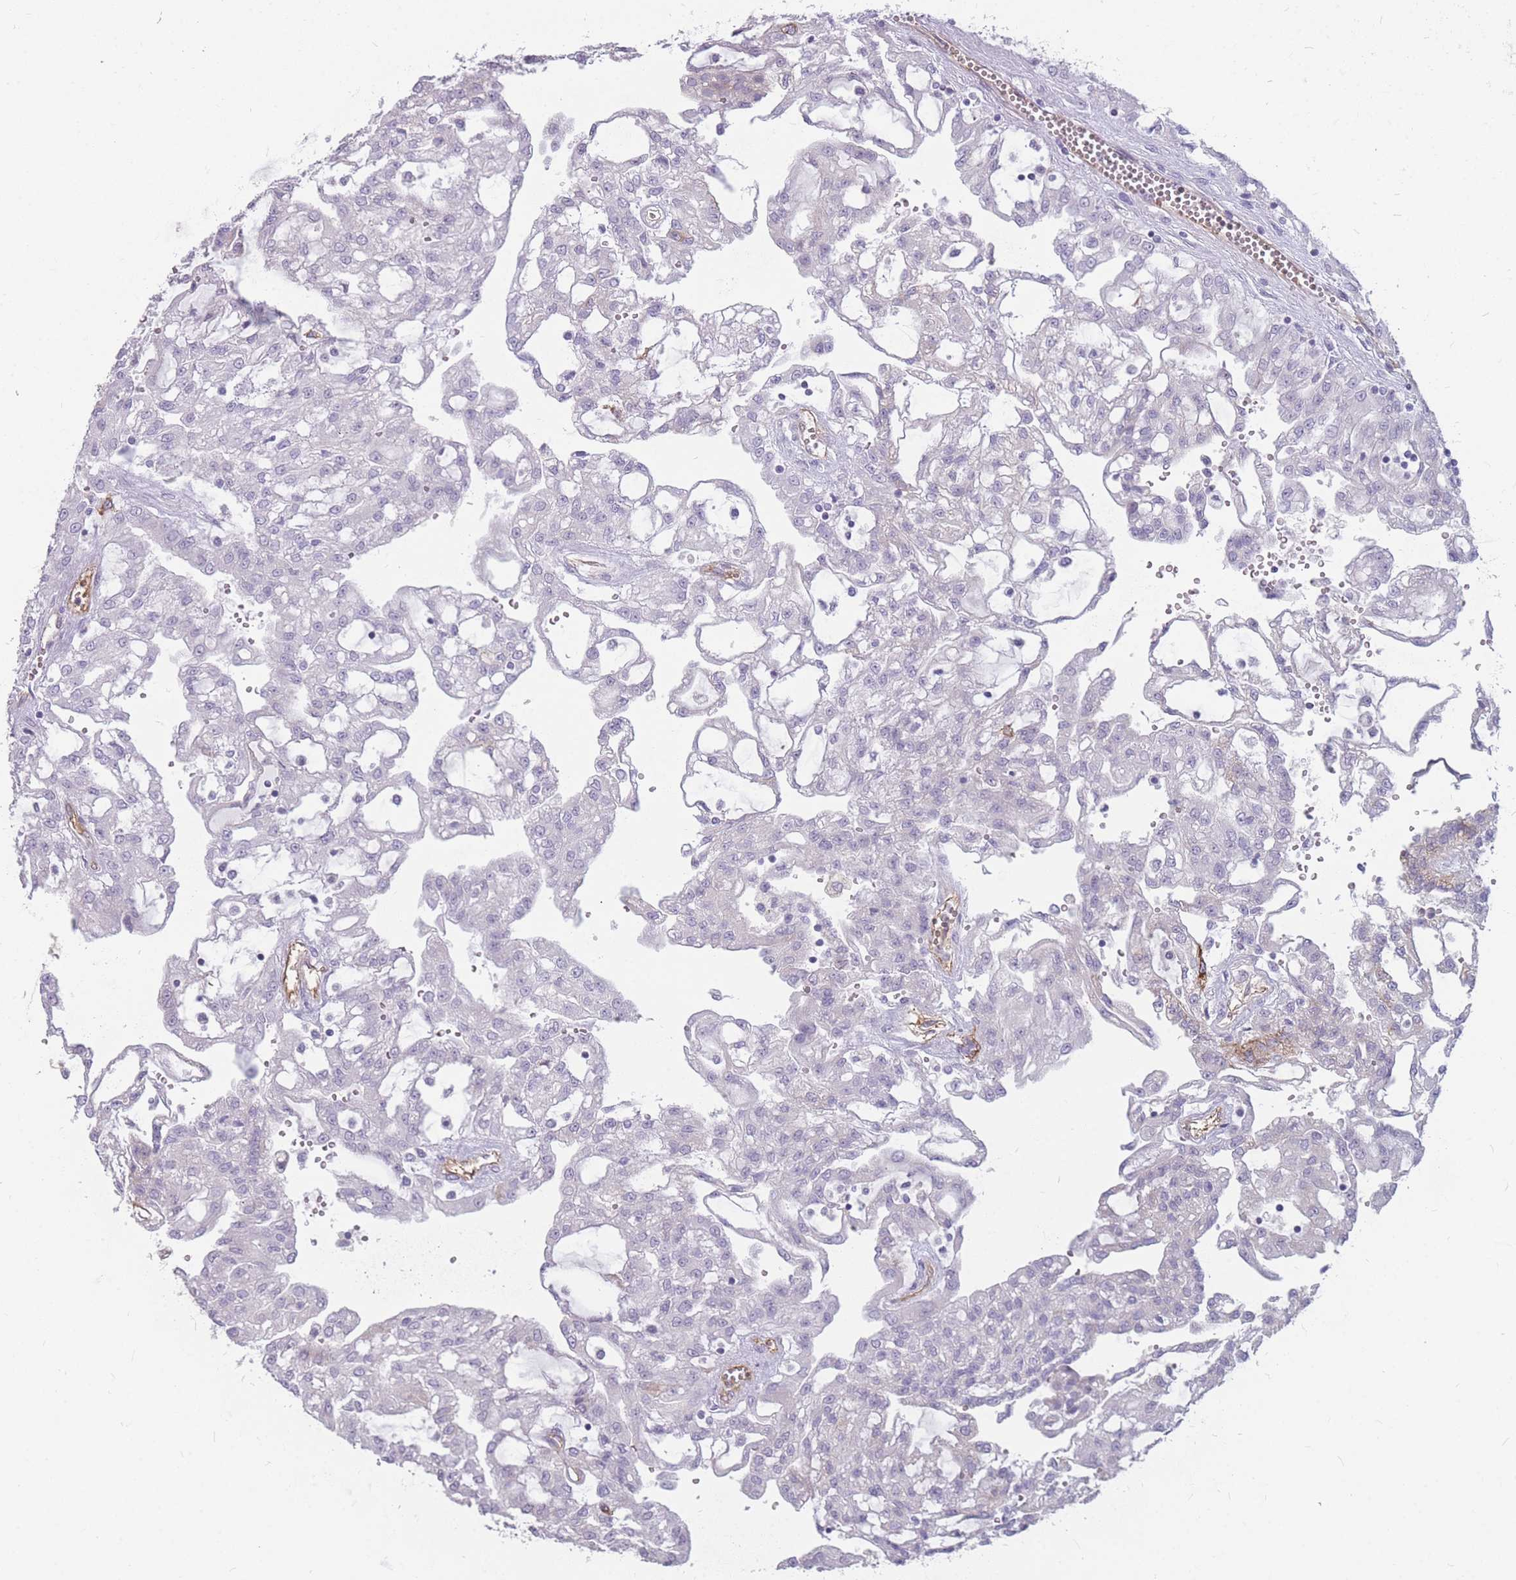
{"staining": {"intensity": "moderate", "quantity": "<25%", "location": "cytoplasmic/membranous"}, "tissue": "renal cancer", "cell_type": "Tumor cells", "image_type": "cancer", "snomed": [{"axis": "morphology", "description": "Adenocarcinoma, NOS"}, {"axis": "topography", "description": "Kidney"}], "caption": "IHC staining of adenocarcinoma (renal), which reveals low levels of moderate cytoplasmic/membranous expression in about <25% of tumor cells indicating moderate cytoplasmic/membranous protein positivity. The staining was performed using DAB (3,3'-diaminobenzidine) (brown) for protein detection and nuclei were counterstained in hematoxylin (blue).", "gene": "GNA11", "patient": {"sex": "male", "age": 63}}